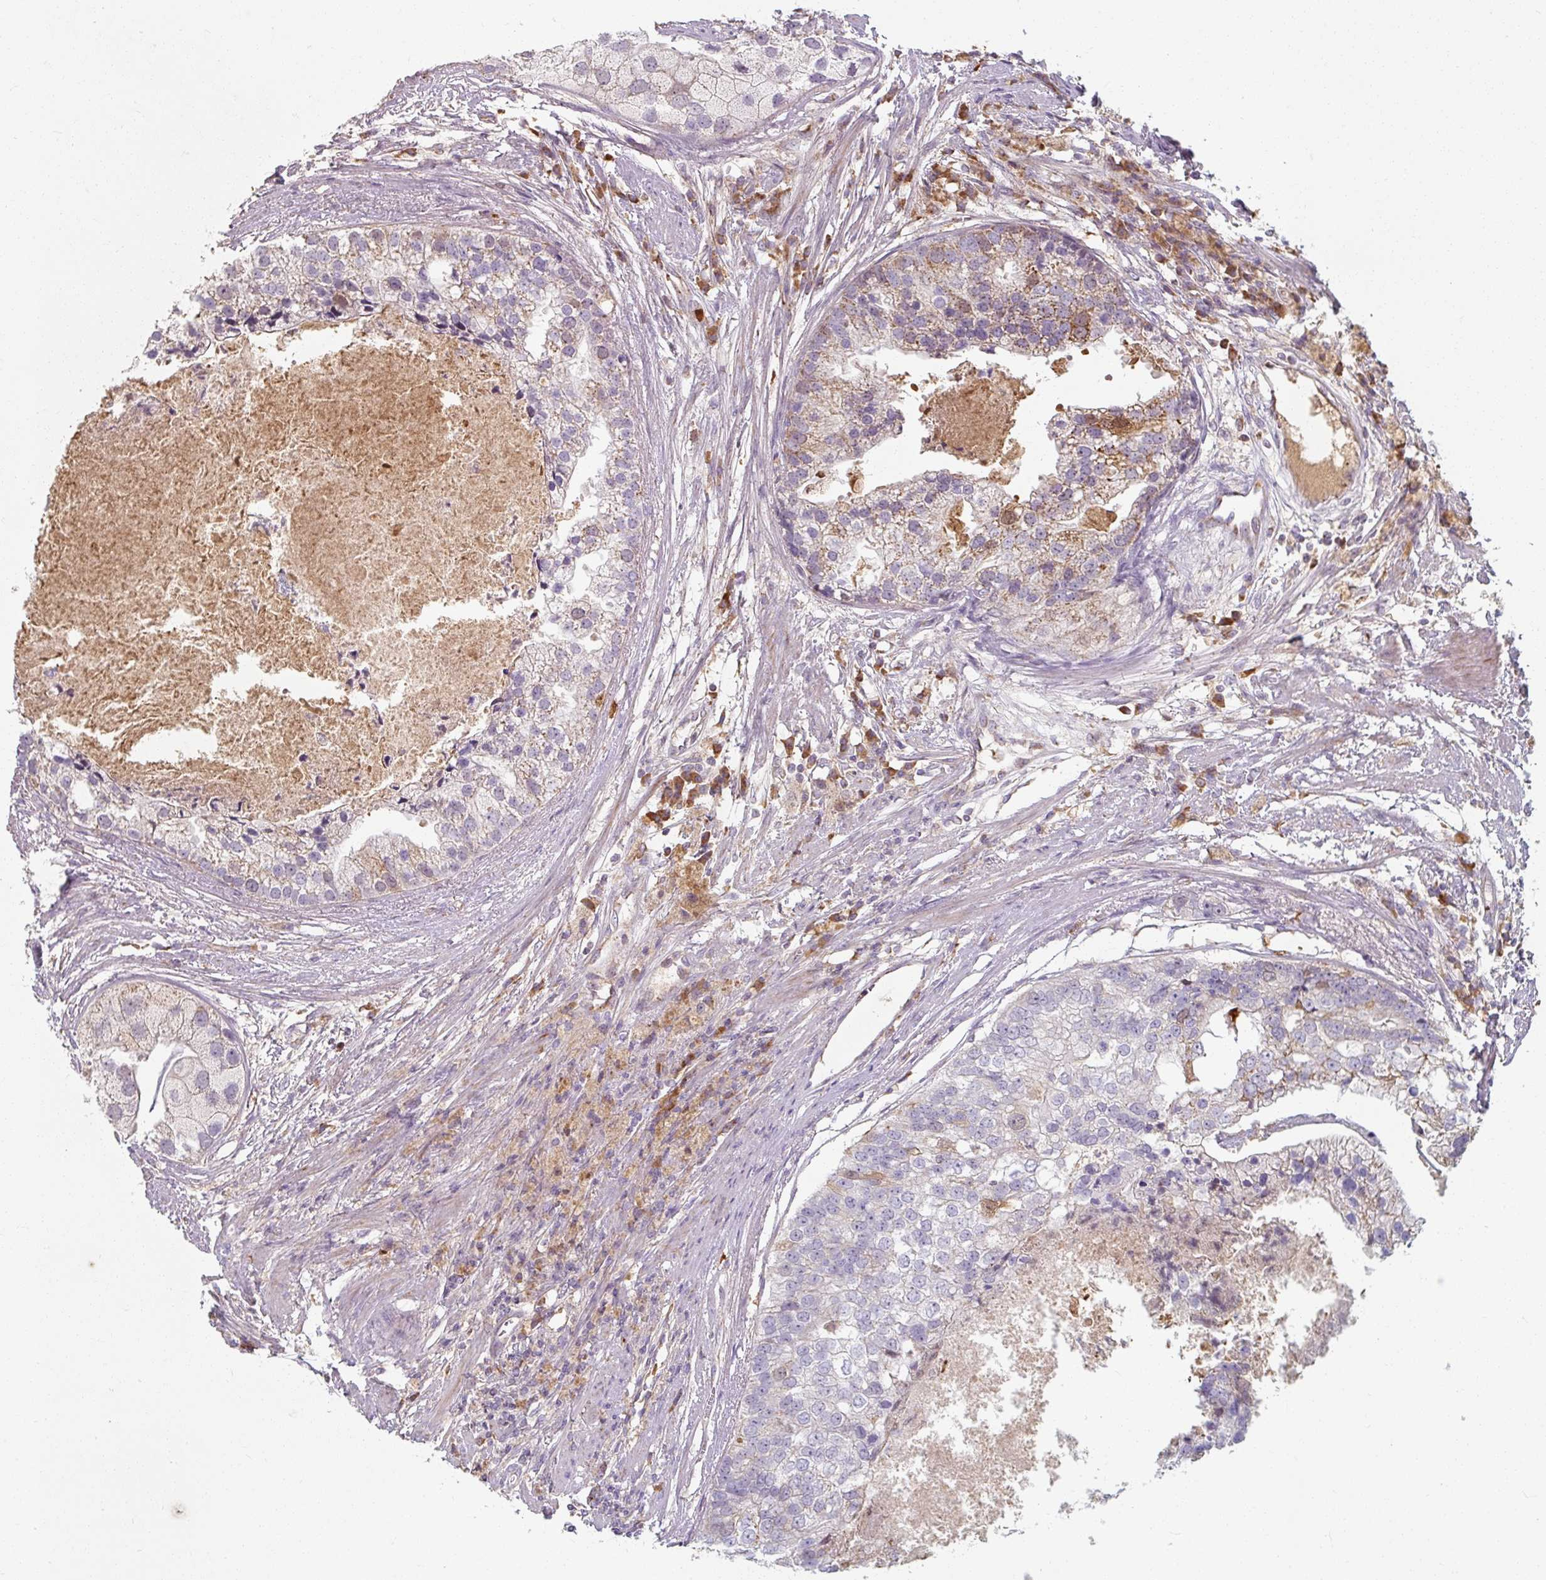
{"staining": {"intensity": "moderate", "quantity": "<25%", "location": "cytoplasmic/membranous"}, "tissue": "prostate cancer", "cell_type": "Tumor cells", "image_type": "cancer", "snomed": [{"axis": "morphology", "description": "Adenocarcinoma, High grade"}, {"axis": "topography", "description": "Prostate"}], "caption": "High-power microscopy captured an immunohistochemistry (IHC) photomicrograph of adenocarcinoma (high-grade) (prostate), revealing moderate cytoplasmic/membranous staining in about <25% of tumor cells.", "gene": "TSEN54", "patient": {"sex": "male", "age": 62}}